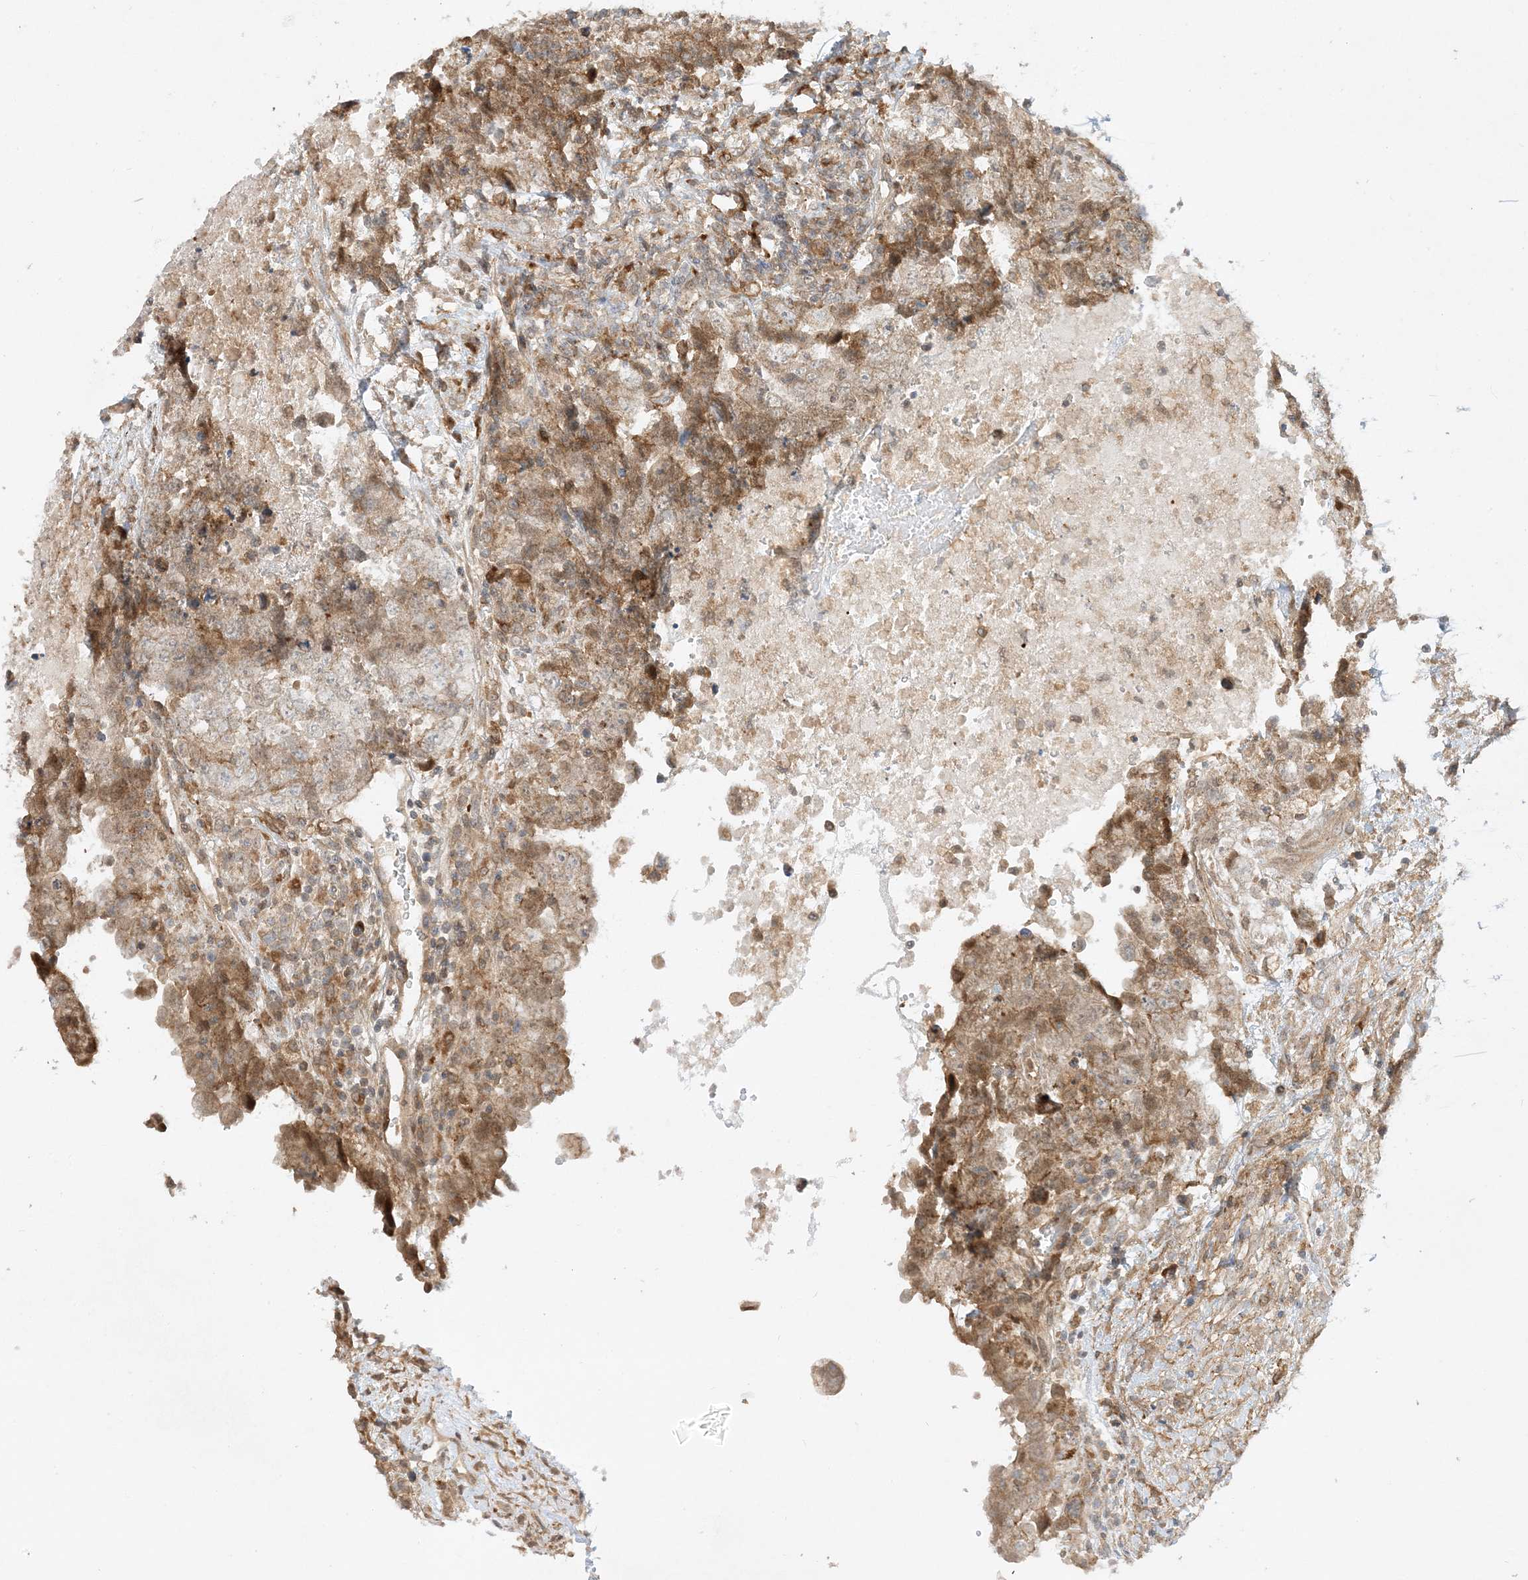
{"staining": {"intensity": "moderate", "quantity": ">75%", "location": "cytoplasmic/membranous"}, "tissue": "testis cancer", "cell_type": "Tumor cells", "image_type": "cancer", "snomed": [{"axis": "morphology", "description": "Carcinoma, Embryonal, NOS"}, {"axis": "topography", "description": "Testis"}], "caption": "Protein staining of testis cancer tissue shows moderate cytoplasmic/membranous positivity in about >75% of tumor cells.", "gene": "SCARF2", "patient": {"sex": "male", "age": 37}}